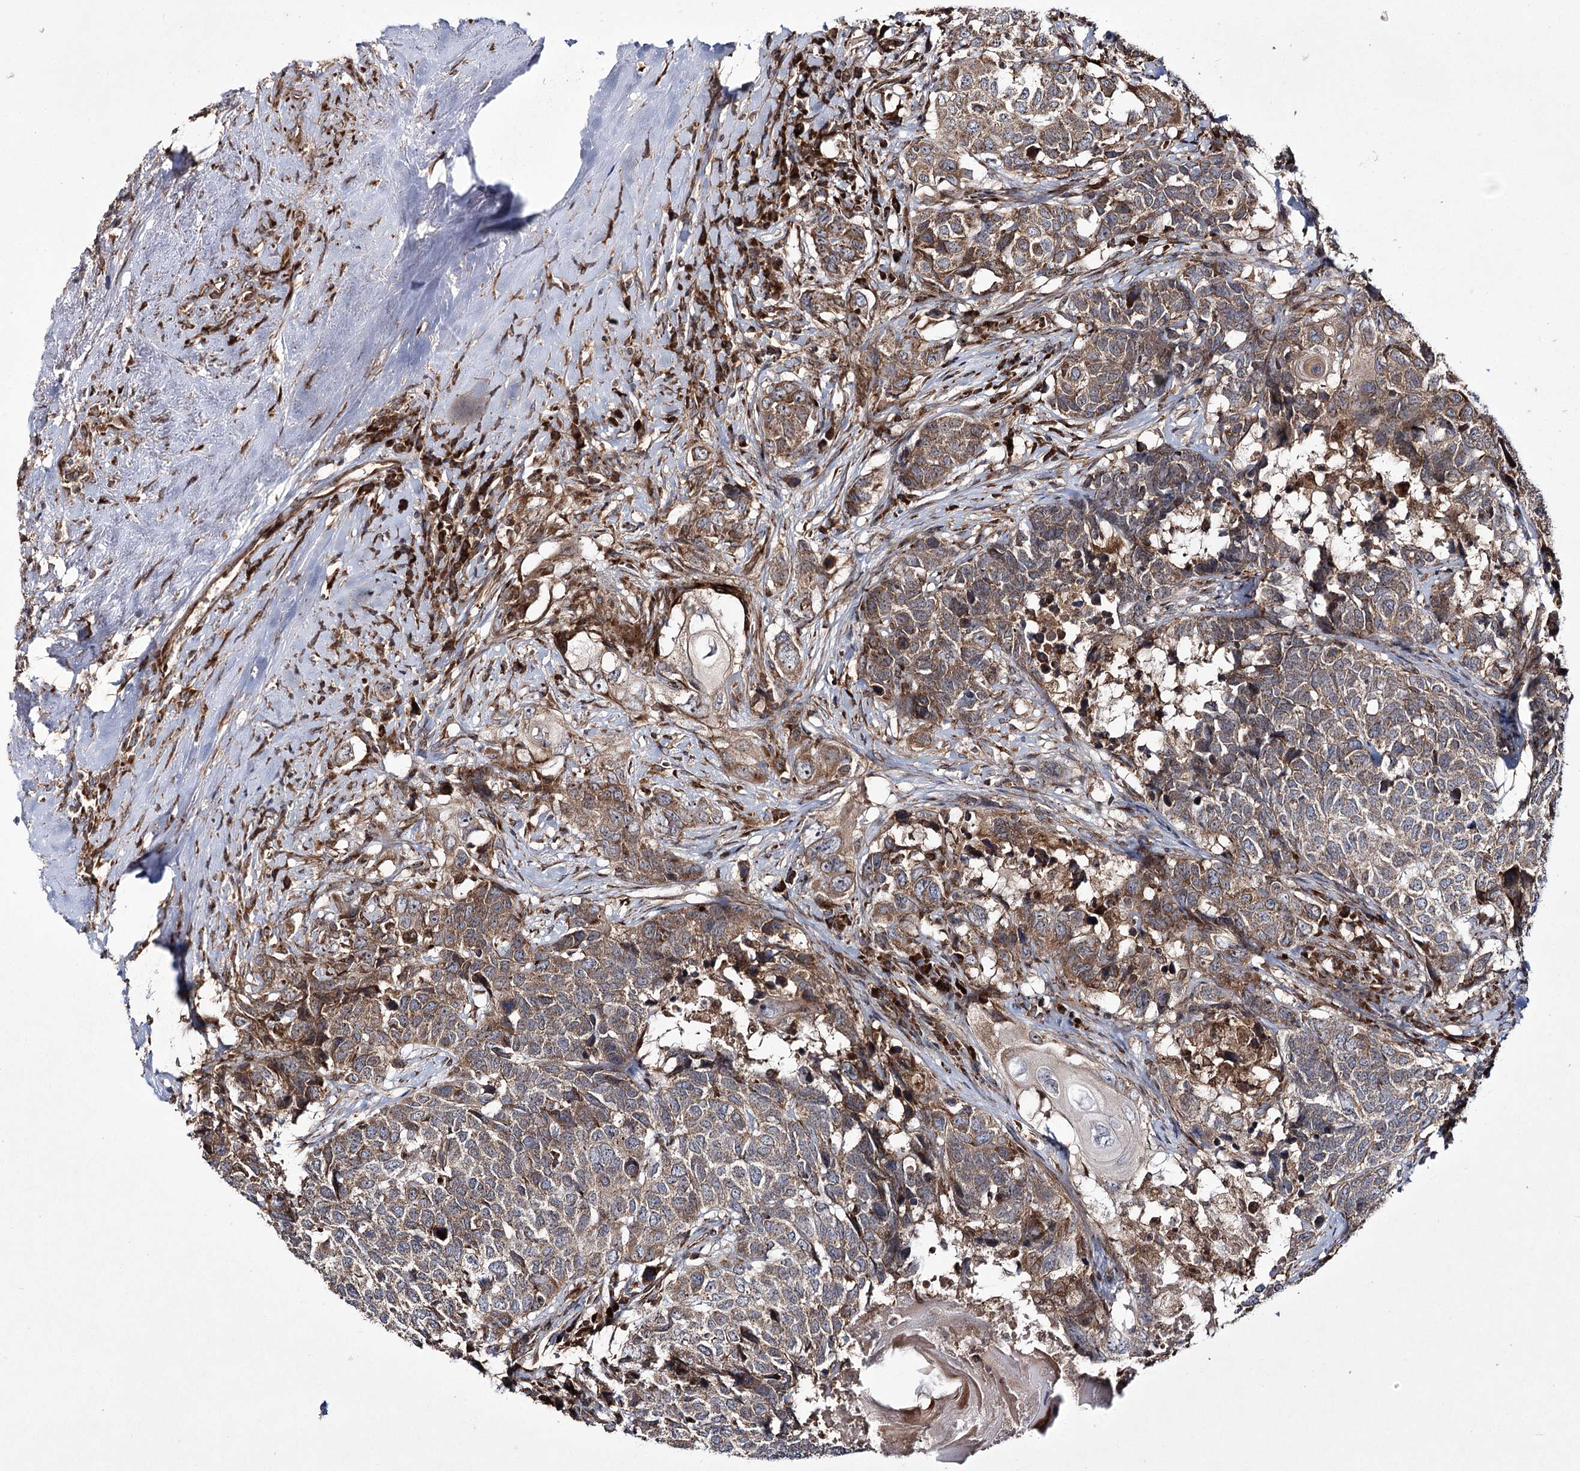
{"staining": {"intensity": "moderate", "quantity": ">75%", "location": "cytoplasmic/membranous"}, "tissue": "head and neck cancer", "cell_type": "Tumor cells", "image_type": "cancer", "snomed": [{"axis": "morphology", "description": "Squamous cell carcinoma, NOS"}, {"axis": "topography", "description": "Head-Neck"}], "caption": "An image showing moderate cytoplasmic/membranous expression in about >75% of tumor cells in head and neck squamous cell carcinoma, as visualized by brown immunohistochemical staining.", "gene": "HECTD2", "patient": {"sex": "male", "age": 66}}